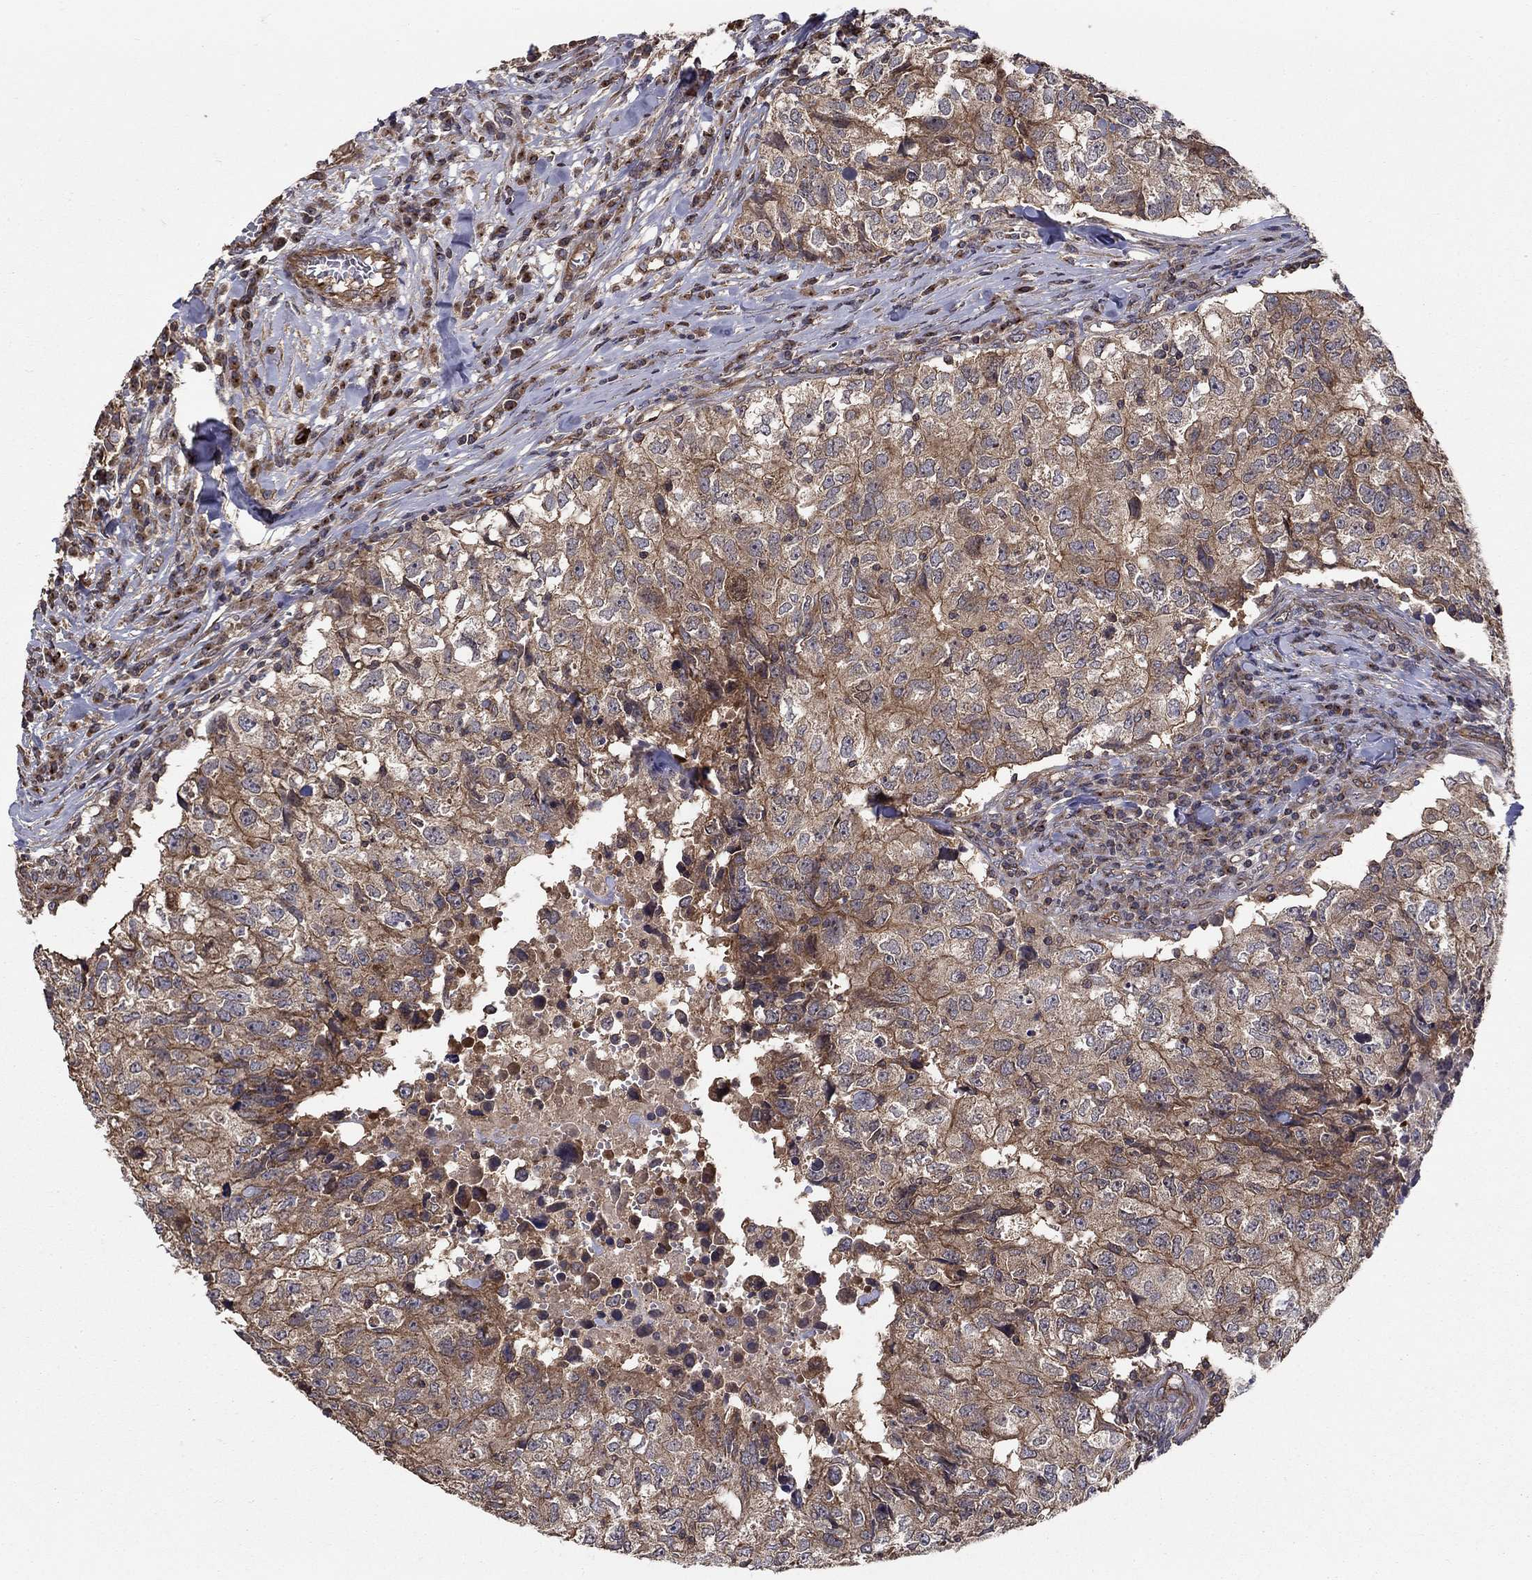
{"staining": {"intensity": "moderate", "quantity": "25%-75%", "location": "cytoplasmic/membranous"}, "tissue": "breast cancer", "cell_type": "Tumor cells", "image_type": "cancer", "snomed": [{"axis": "morphology", "description": "Duct carcinoma"}, {"axis": "topography", "description": "Breast"}], "caption": "Immunohistochemical staining of human intraductal carcinoma (breast) exhibits medium levels of moderate cytoplasmic/membranous expression in about 25%-75% of tumor cells. Ihc stains the protein in brown and the nuclei are stained blue.", "gene": "BMERB1", "patient": {"sex": "female", "age": 30}}